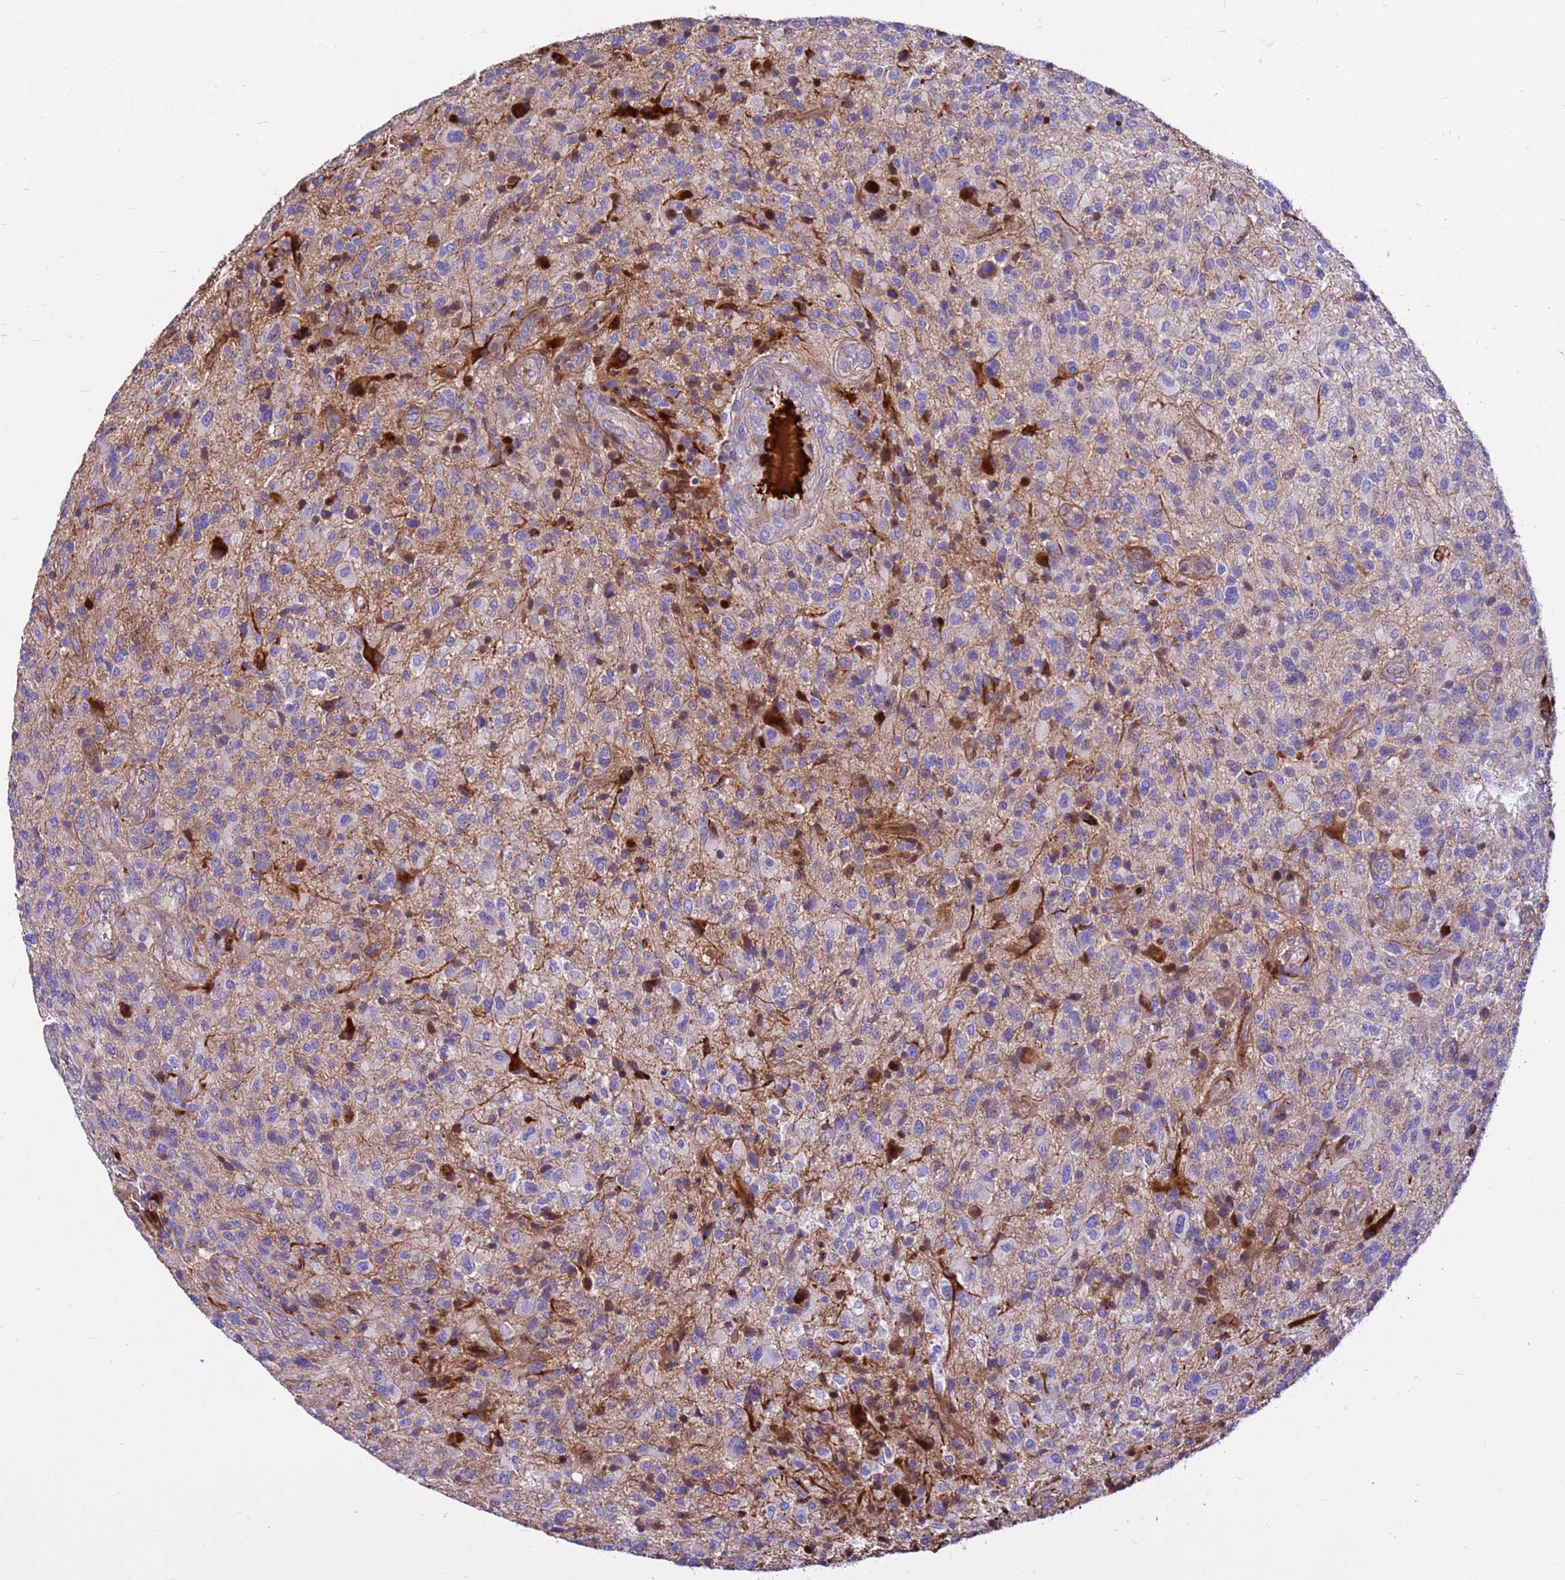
{"staining": {"intensity": "negative", "quantity": "none", "location": "none"}, "tissue": "glioma", "cell_type": "Tumor cells", "image_type": "cancer", "snomed": [{"axis": "morphology", "description": "Glioma, malignant, High grade"}, {"axis": "topography", "description": "Brain"}], "caption": "A histopathology image of human malignant high-grade glioma is negative for staining in tumor cells.", "gene": "CRHBP", "patient": {"sex": "male", "age": 47}}